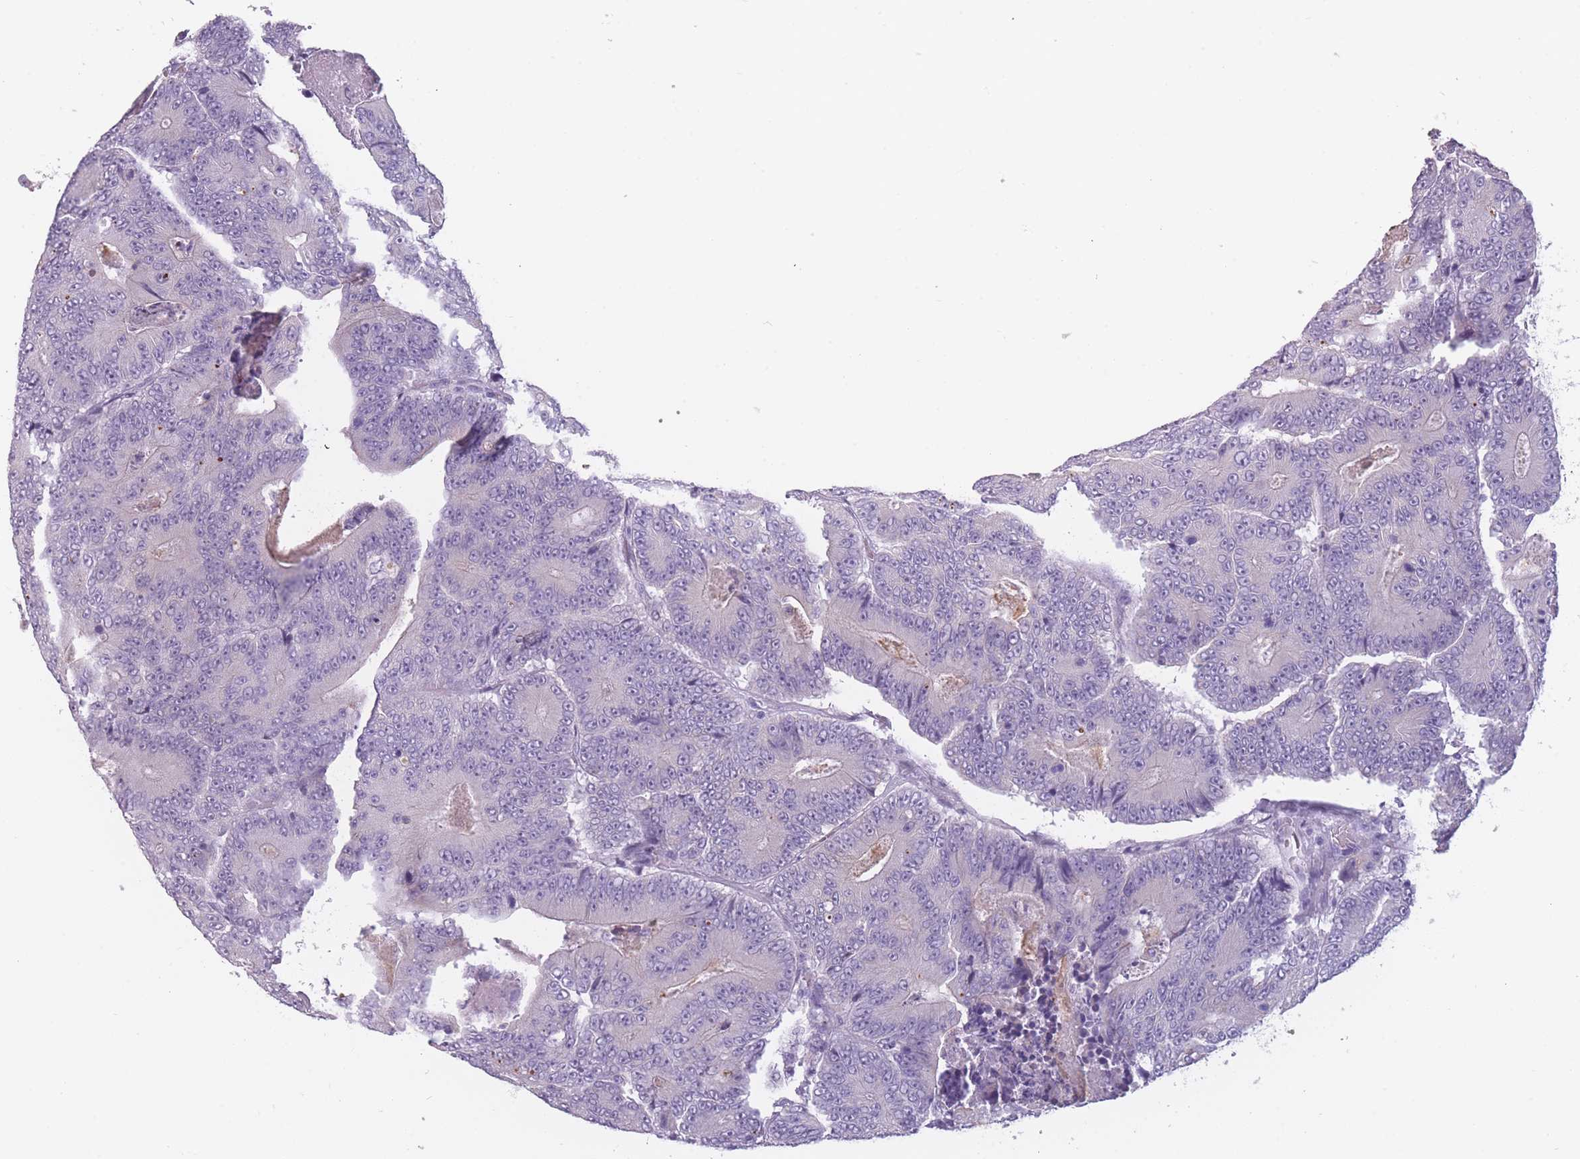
{"staining": {"intensity": "negative", "quantity": "none", "location": "none"}, "tissue": "colorectal cancer", "cell_type": "Tumor cells", "image_type": "cancer", "snomed": [{"axis": "morphology", "description": "Adenocarcinoma, NOS"}, {"axis": "topography", "description": "Colon"}], "caption": "Colorectal cancer was stained to show a protein in brown. There is no significant staining in tumor cells.", "gene": "PPFIA3", "patient": {"sex": "male", "age": 83}}